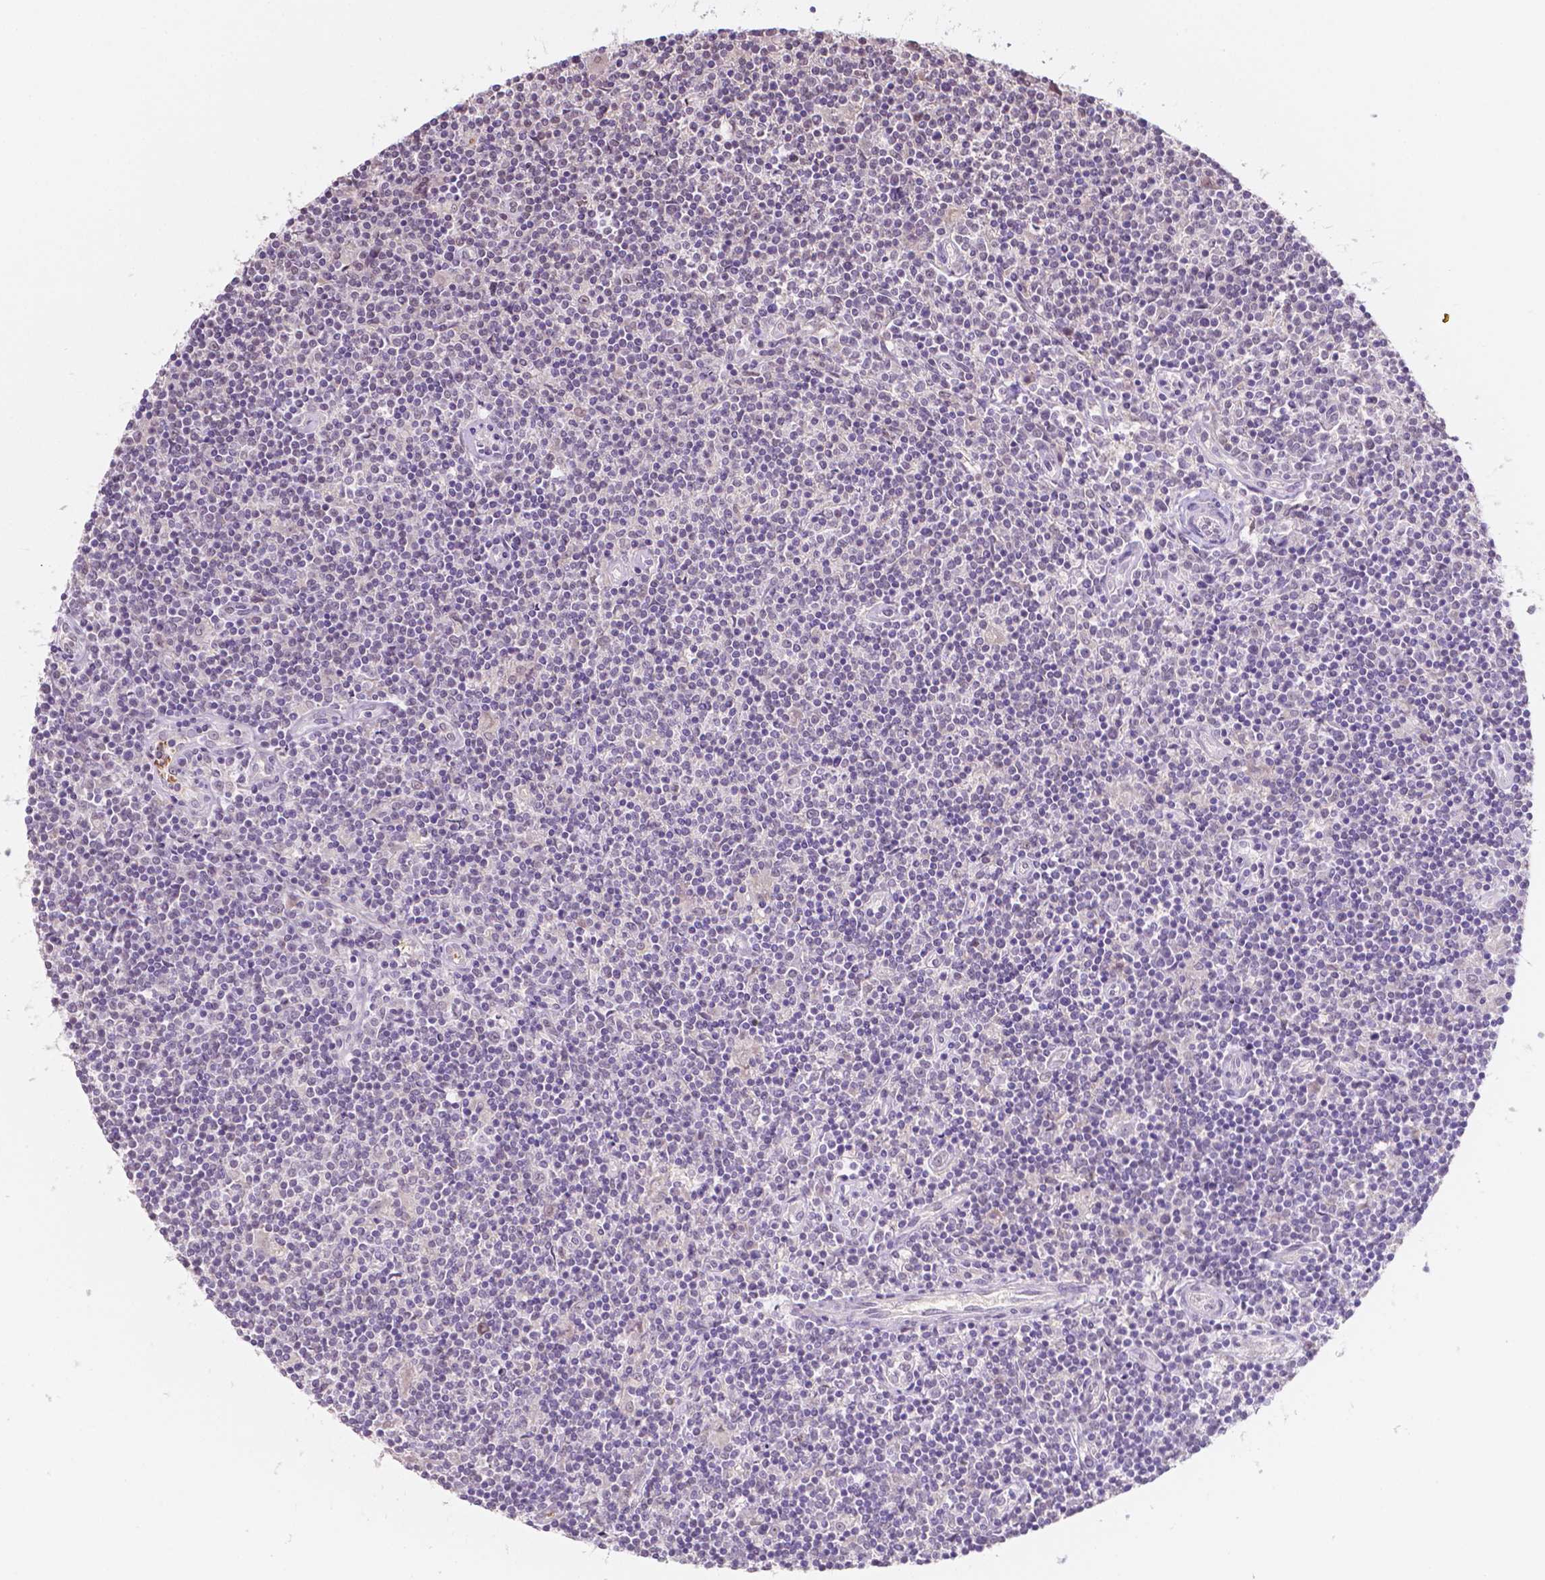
{"staining": {"intensity": "negative", "quantity": "none", "location": "none"}, "tissue": "lymphoma", "cell_type": "Tumor cells", "image_type": "cancer", "snomed": [{"axis": "morphology", "description": "Hodgkin's disease, NOS"}, {"axis": "topography", "description": "Lymph node"}], "caption": "Human lymphoma stained for a protein using immunohistochemistry (IHC) demonstrates no expression in tumor cells.", "gene": "SHLD3", "patient": {"sex": "male", "age": 40}}